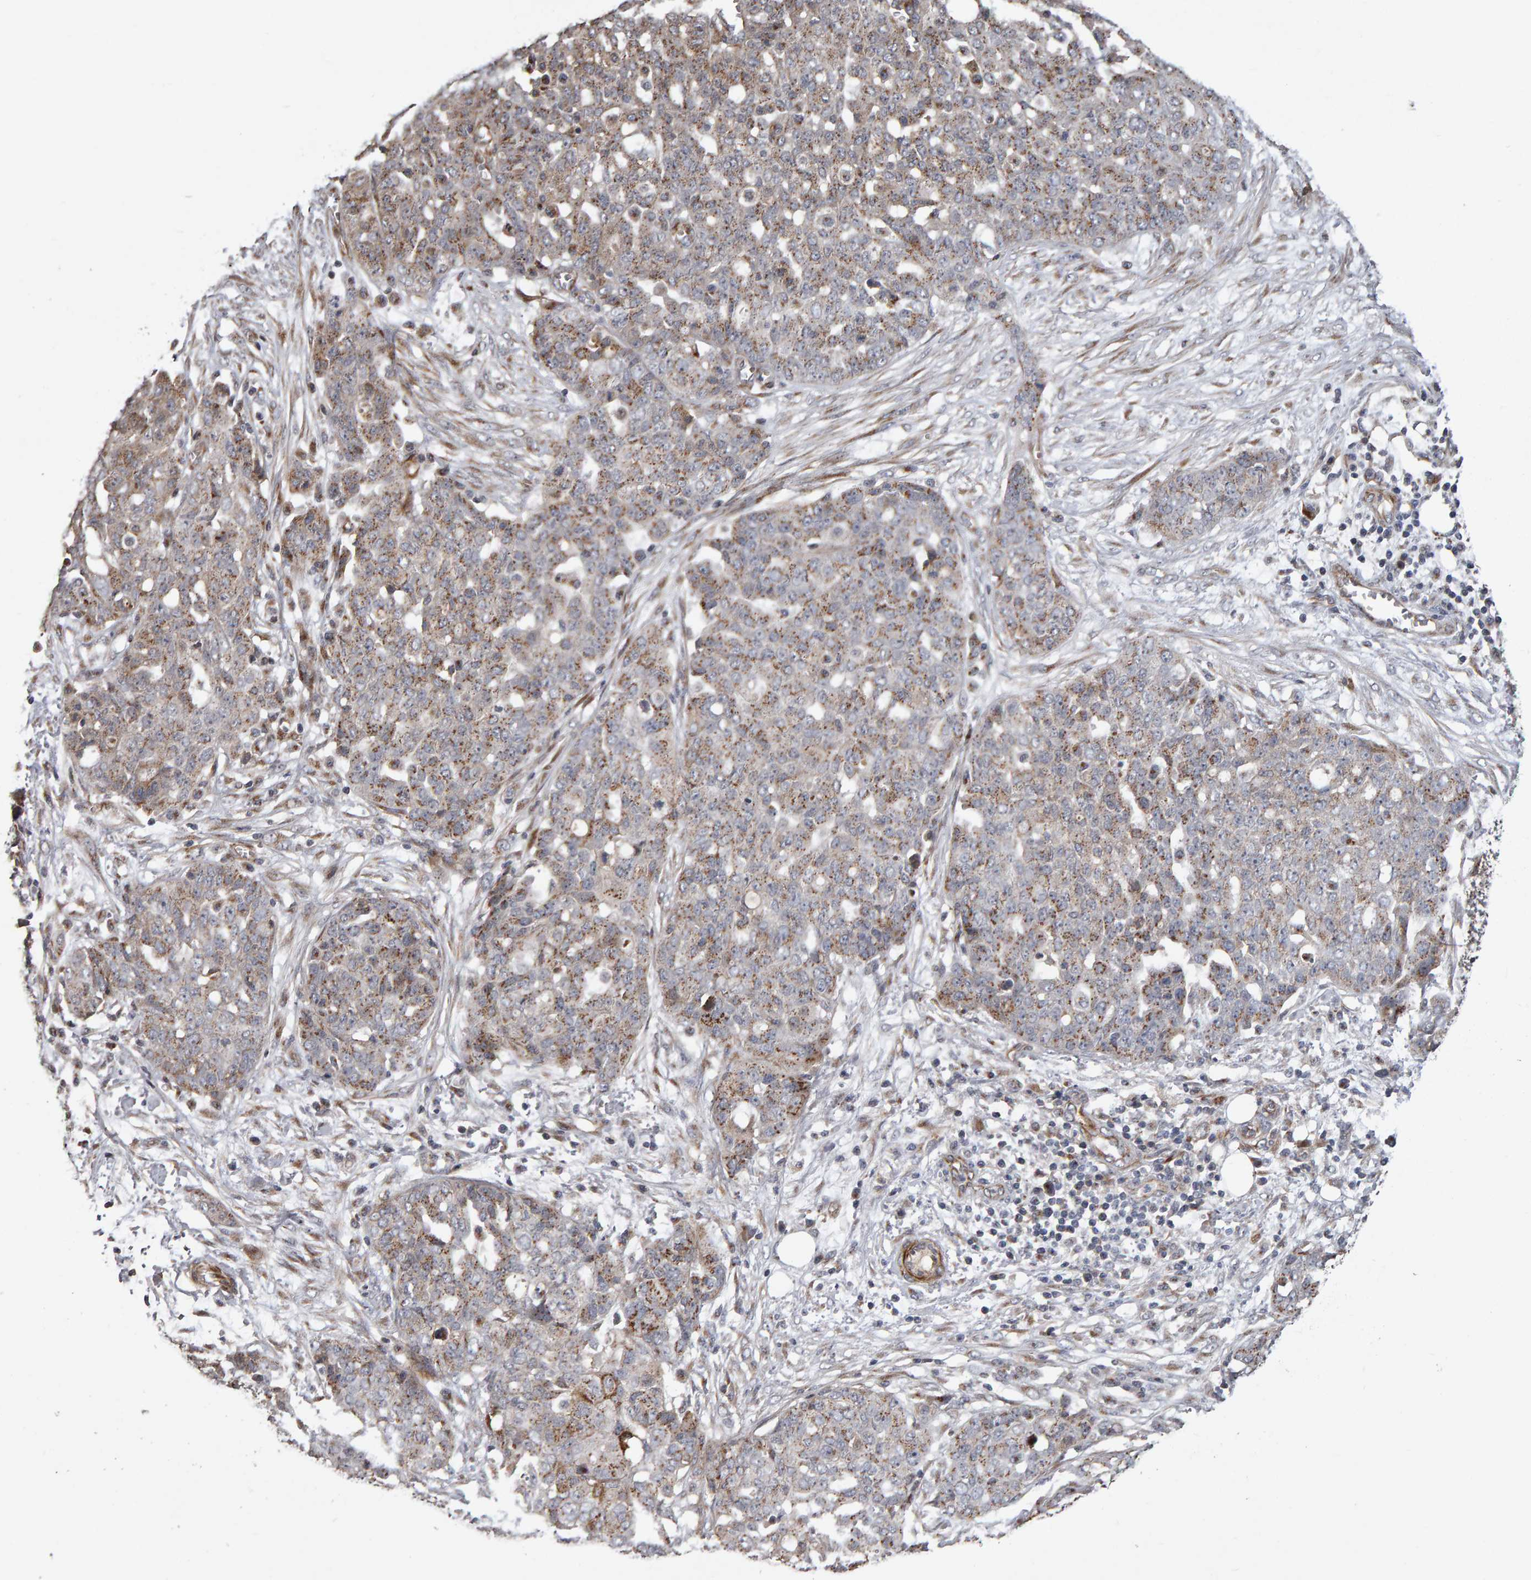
{"staining": {"intensity": "moderate", "quantity": ">75%", "location": "cytoplasmic/membranous"}, "tissue": "ovarian cancer", "cell_type": "Tumor cells", "image_type": "cancer", "snomed": [{"axis": "morphology", "description": "Cystadenocarcinoma, serous, NOS"}, {"axis": "topography", "description": "Soft tissue"}, {"axis": "topography", "description": "Ovary"}], "caption": "Human ovarian serous cystadenocarcinoma stained for a protein (brown) displays moderate cytoplasmic/membranous positive expression in about >75% of tumor cells.", "gene": "CANT1", "patient": {"sex": "female", "age": 57}}